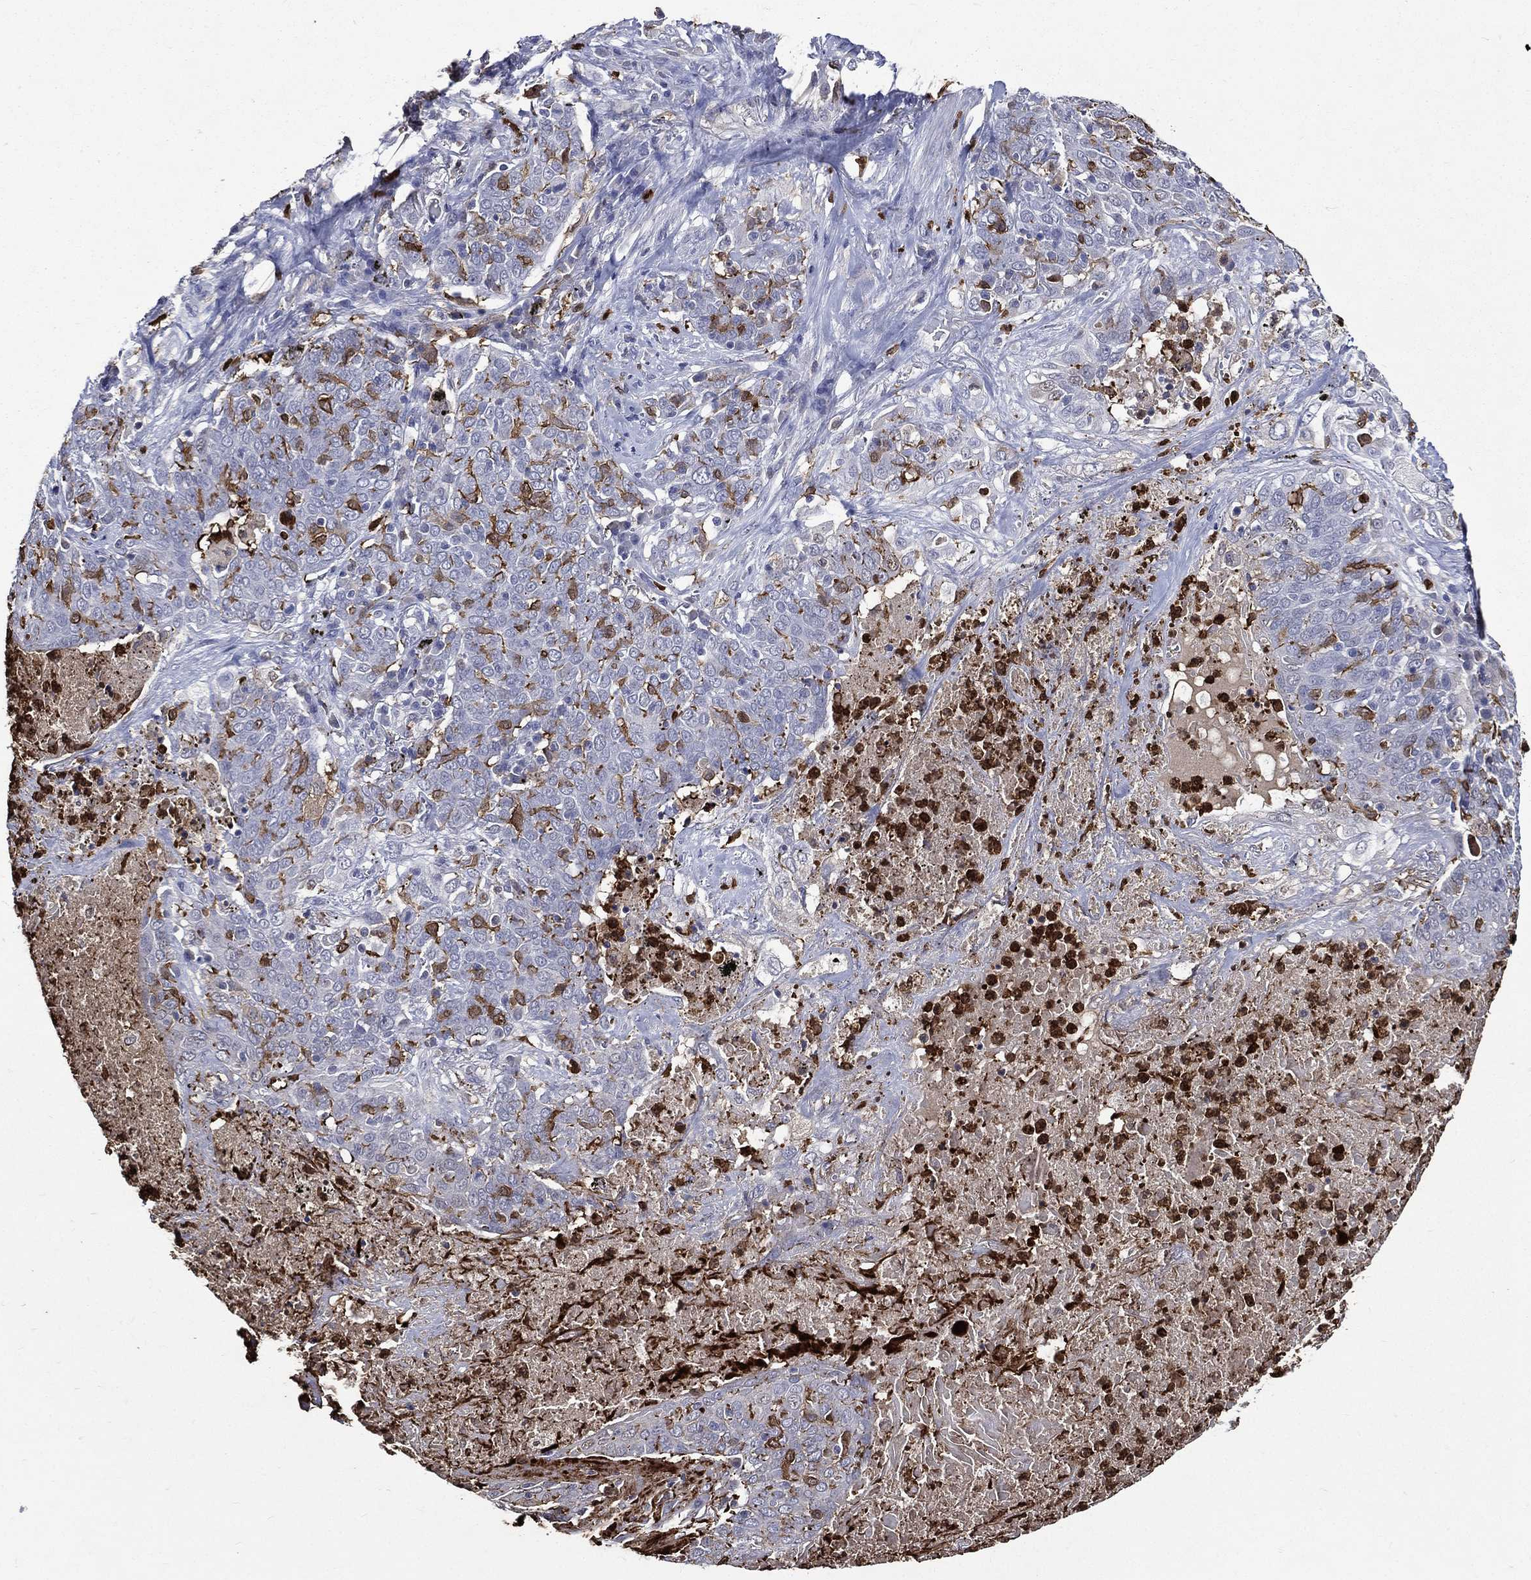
{"staining": {"intensity": "negative", "quantity": "none", "location": "none"}, "tissue": "lung cancer", "cell_type": "Tumor cells", "image_type": "cancer", "snomed": [{"axis": "morphology", "description": "Squamous cell carcinoma, NOS"}, {"axis": "topography", "description": "Lung"}], "caption": "Tumor cells are negative for protein expression in human lung cancer (squamous cell carcinoma). (DAB (3,3'-diaminobenzidine) immunohistochemistry visualized using brightfield microscopy, high magnification).", "gene": "GPR171", "patient": {"sex": "male", "age": 82}}